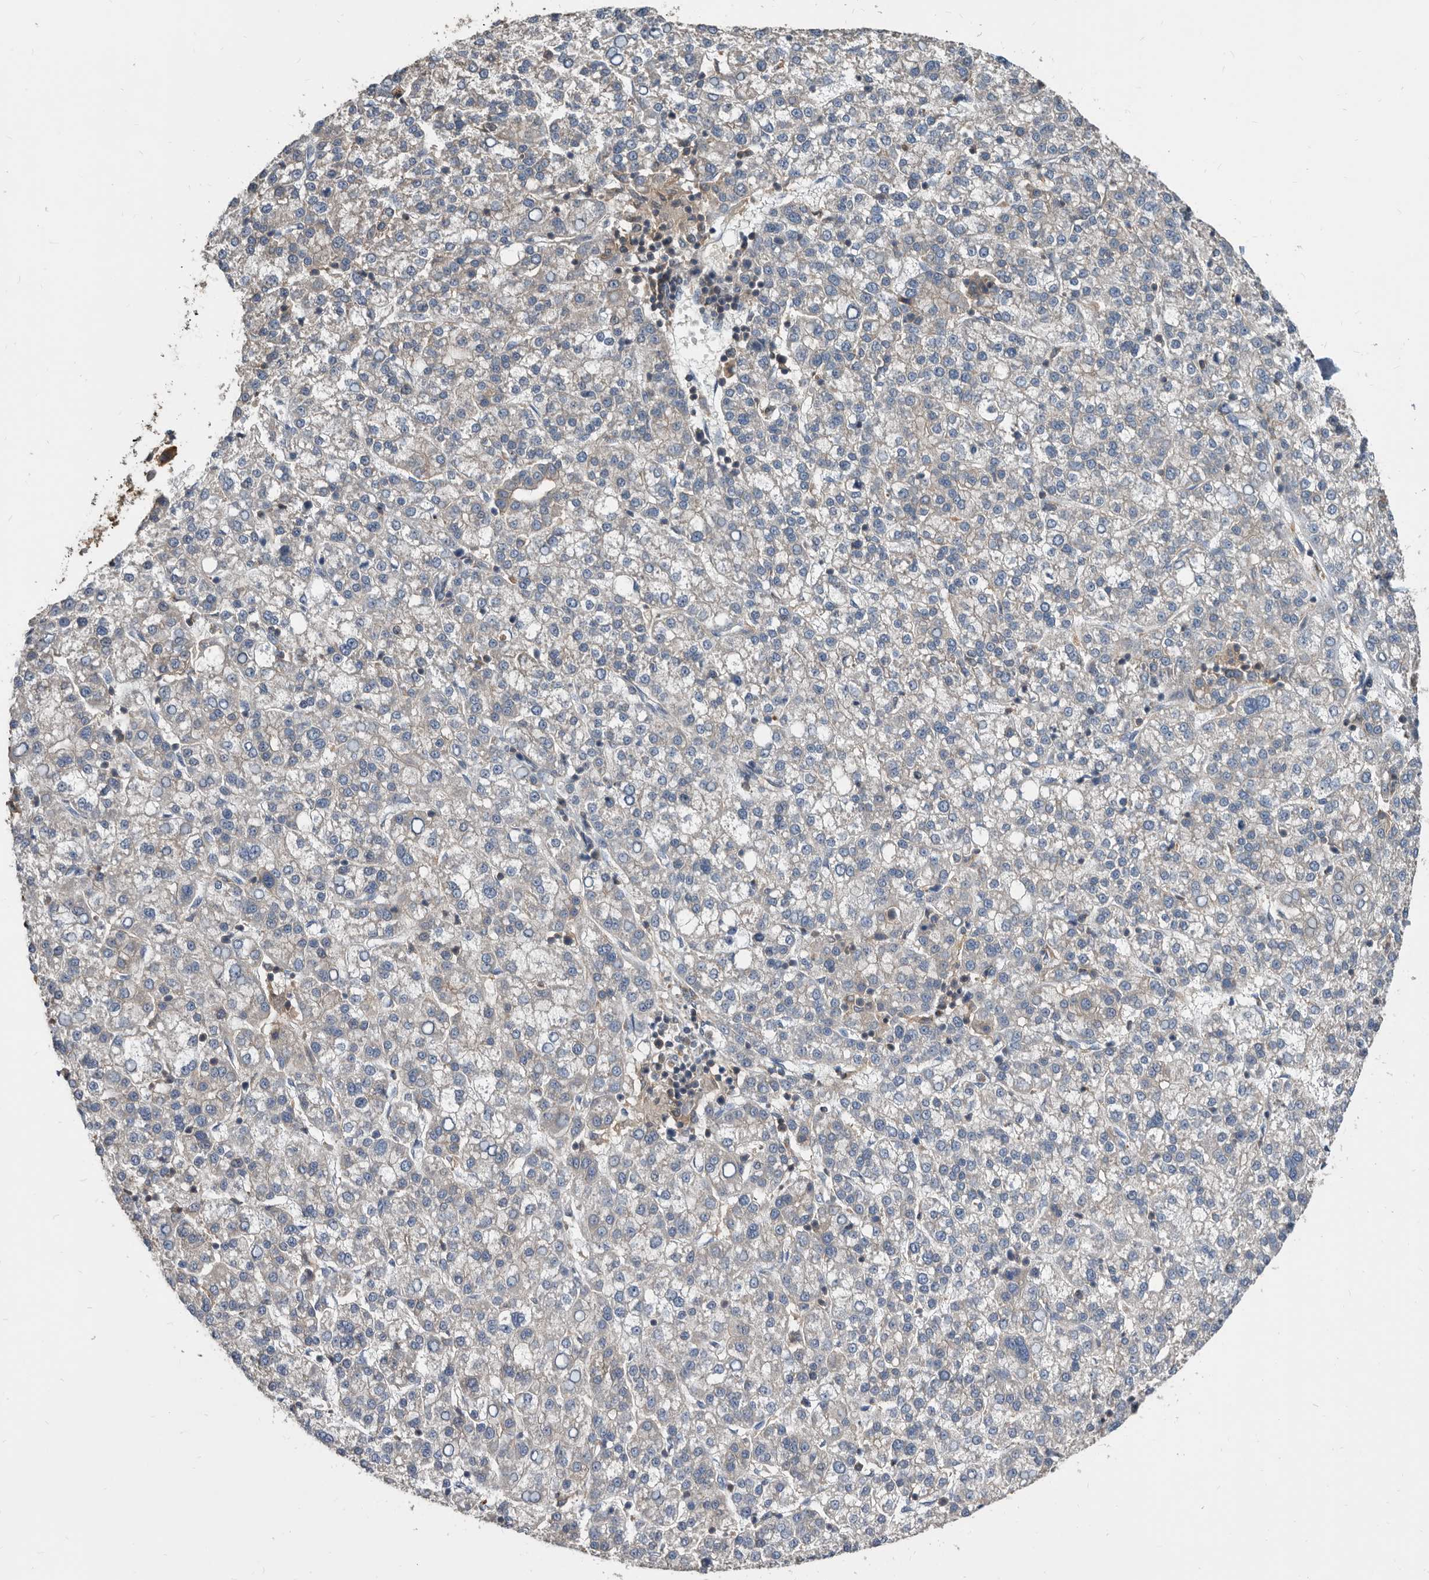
{"staining": {"intensity": "negative", "quantity": "none", "location": "none"}, "tissue": "liver cancer", "cell_type": "Tumor cells", "image_type": "cancer", "snomed": [{"axis": "morphology", "description": "Carcinoma, Hepatocellular, NOS"}, {"axis": "topography", "description": "Liver"}], "caption": "There is no significant positivity in tumor cells of liver cancer (hepatocellular carcinoma).", "gene": "APEH", "patient": {"sex": "female", "age": 58}}